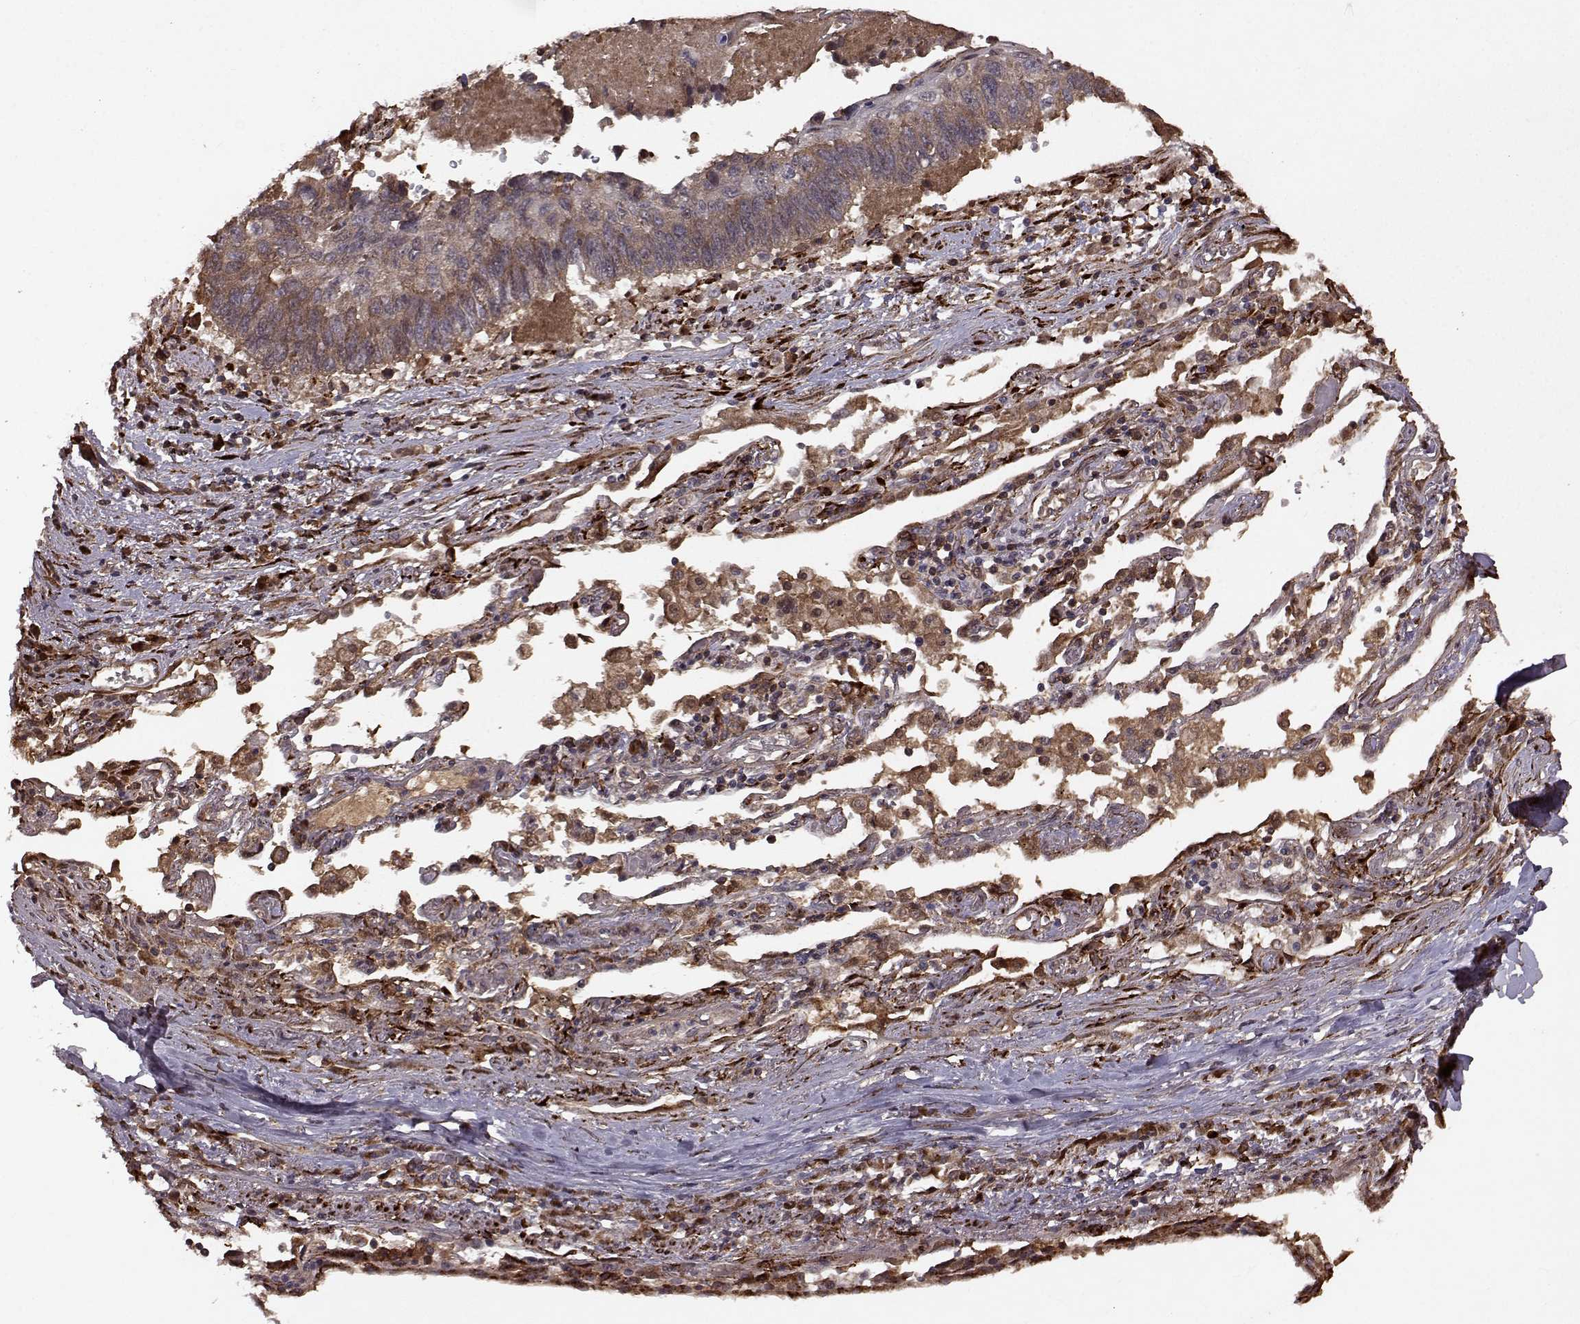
{"staining": {"intensity": "strong", "quantity": "25%-75%", "location": "cytoplasmic/membranous"}, "tissue": "lung cancer", "cell_type": "Tumor cells", "image_type": "cancer", "snomed": [{"axis": "morphology", "description": "Squamous cell carcinoma, NOS"}, {"axis": "topography", "description": "Lung"}], "caption": "Protein expression analysis of human squamous cell carcinoma (lung) reveals strong cytoplasmic/membranous staining in approximately 25%-75% of tumor cells. Immunohistochemistry stains the protein of interest in brown and the nuclei are stained blue.", "gene": "FSTL1", "patient": {"sex": "male", "age": 73}}